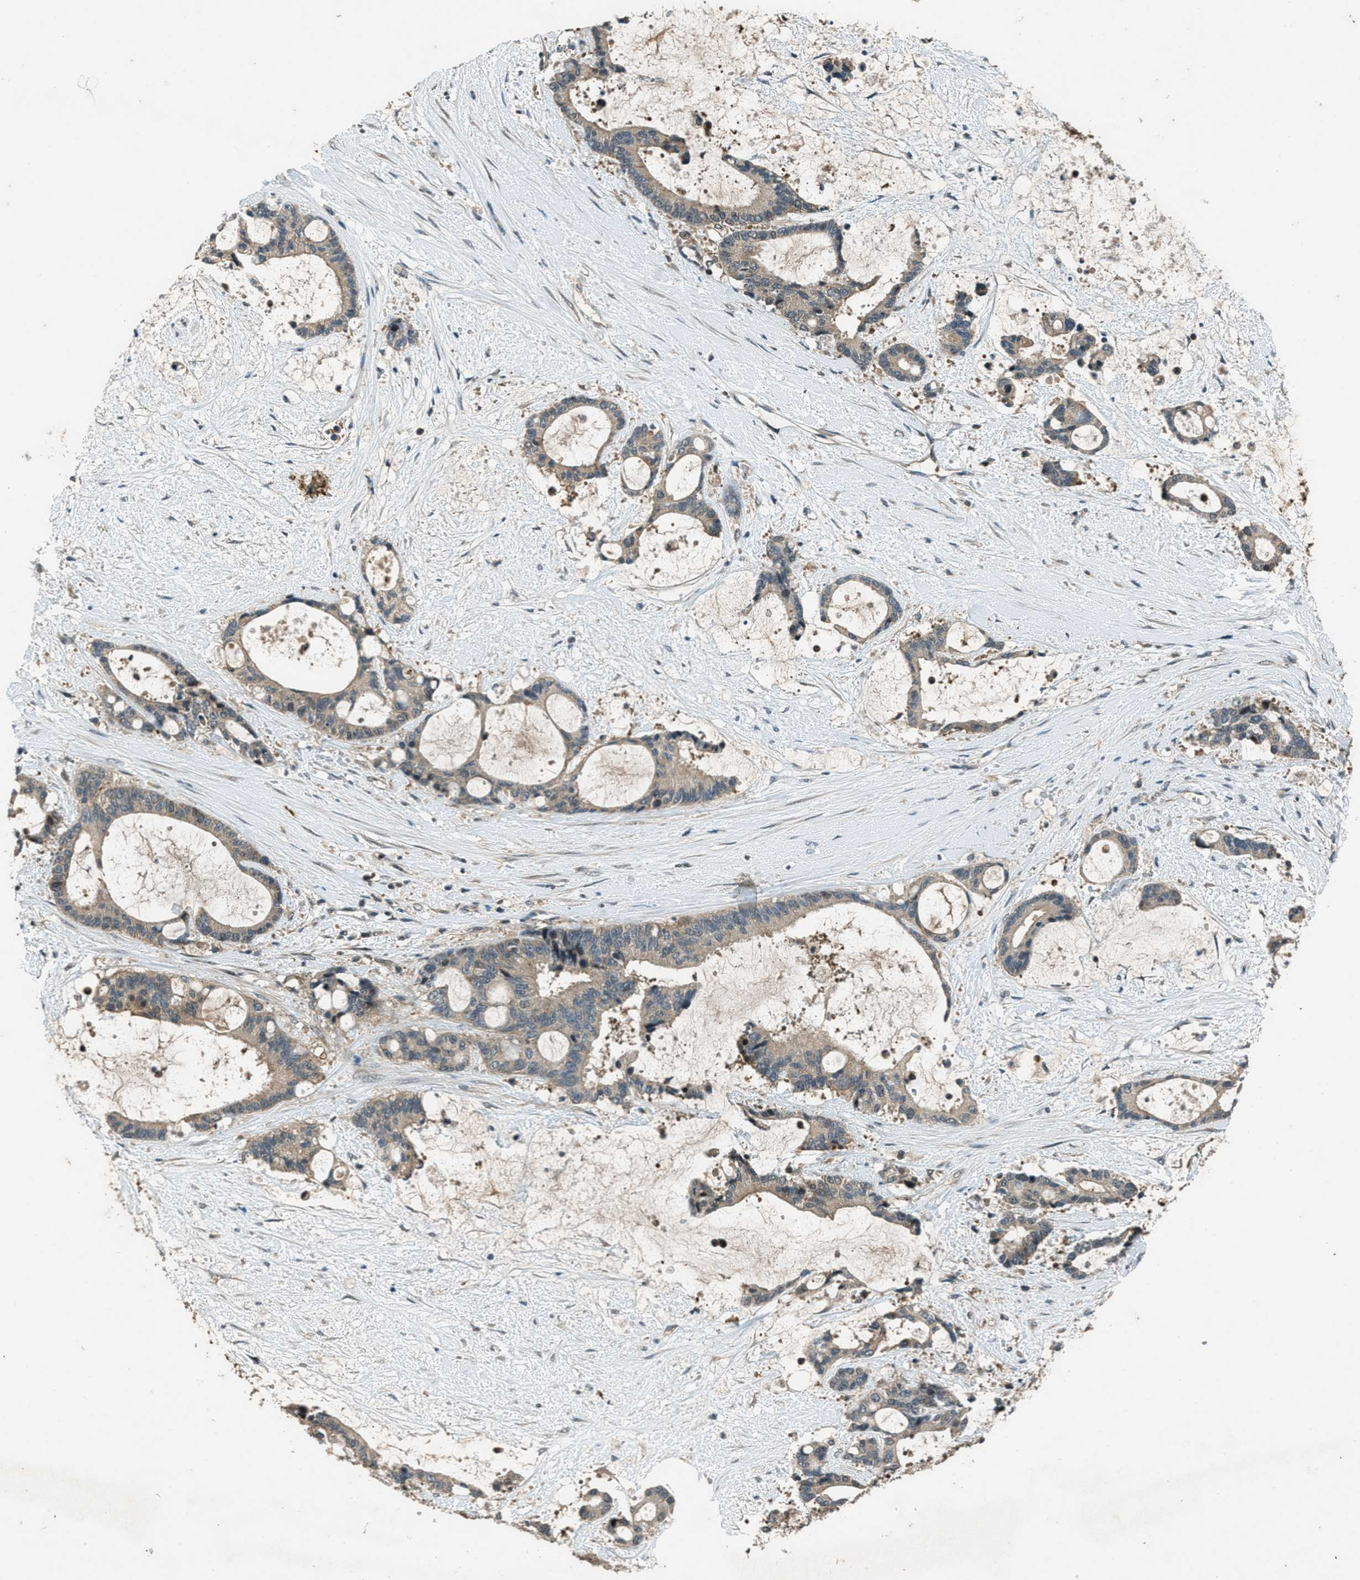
{"staining": {"intensity": "weak", "quantity": ">75%", "location": "cytoplasmic/membranous"}, "tissue": "liver cancer", "cell_type": "Tumor cells", "image_type": "cancer", "snomed": [{"axis": "morphology", "description": "Normal tissue, NOS"}, {"axis": "morphology", "description": "Cholangiocarcinoma"}, {"axis": "topography", "description": "Liver"}, {"axis": "topography", "description": "Peripheral nerve tissue"}], "caption": "IHC histopathology image of neoplastic tissue: liver cancer stained using immunohistochemistry (IHC) displays low levels of weak protein expression localized specifically in the cytoplasmic/membranous of tumor cells, appearing as a cytoplasmic/membranous brown color.", "gene": "DUSP6", "patient": {"sex": "female", "age": 73}}